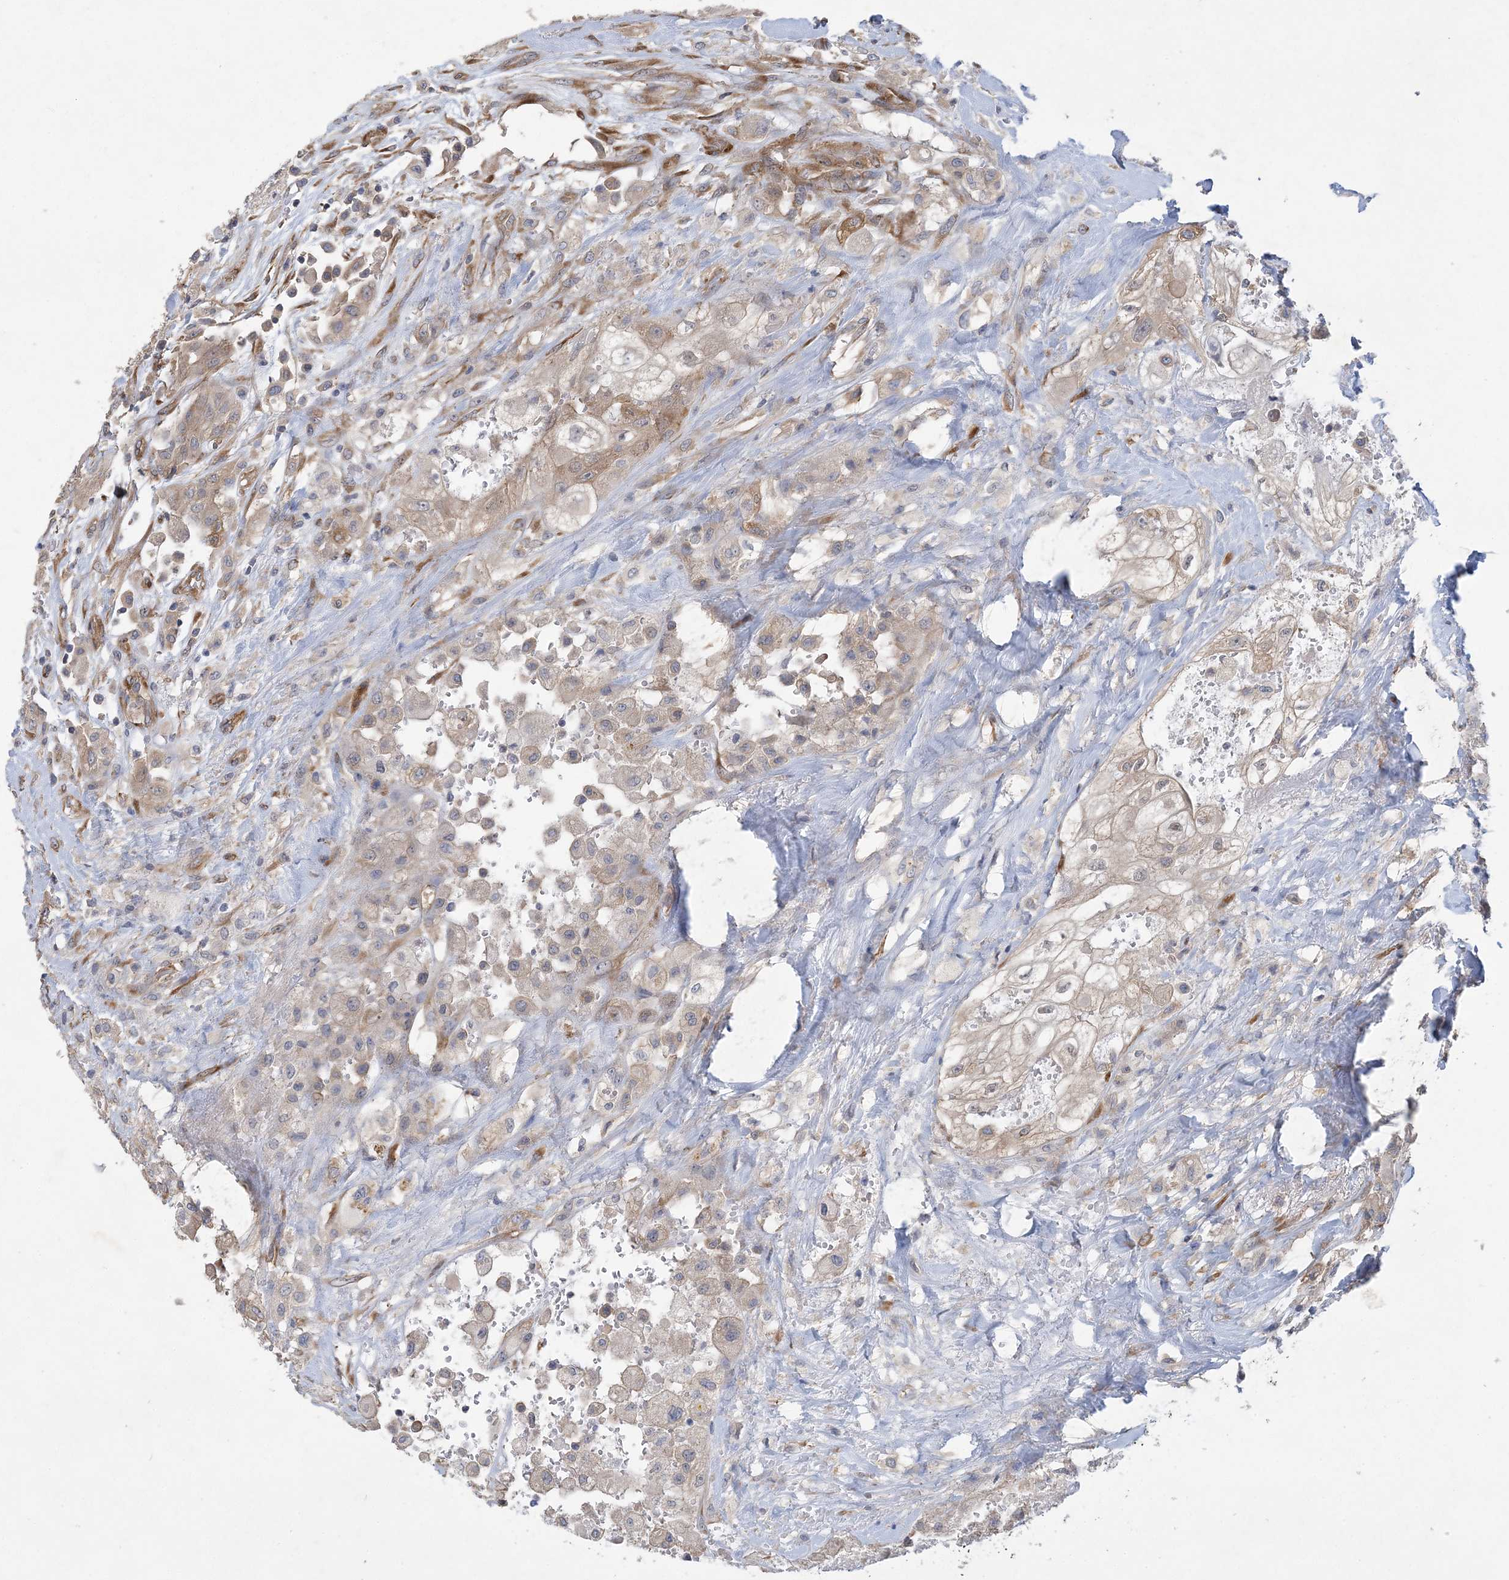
{"staining": {"intensity": "weak", "quantity": "25%-75%", "location": "cytoplasmic/membranous"}, "tissue": "thyroid cancer", "cell_type": "Tumor cells", "image_type": "cancer", "snomed": [{"axis": "morphology", "description": "Papillary adenocarcinoma, NOS"}, {"axis": "topography", "description": "Thyroid gland"}], "caption": "Protein staining of thyroid cancer tissue reveals weak cytoplasmic/membranous positivity in approximately 25%-75% of tumor cells.", "gene": "MAP4K5", "patient": {"sex": "female", "age": 59}}